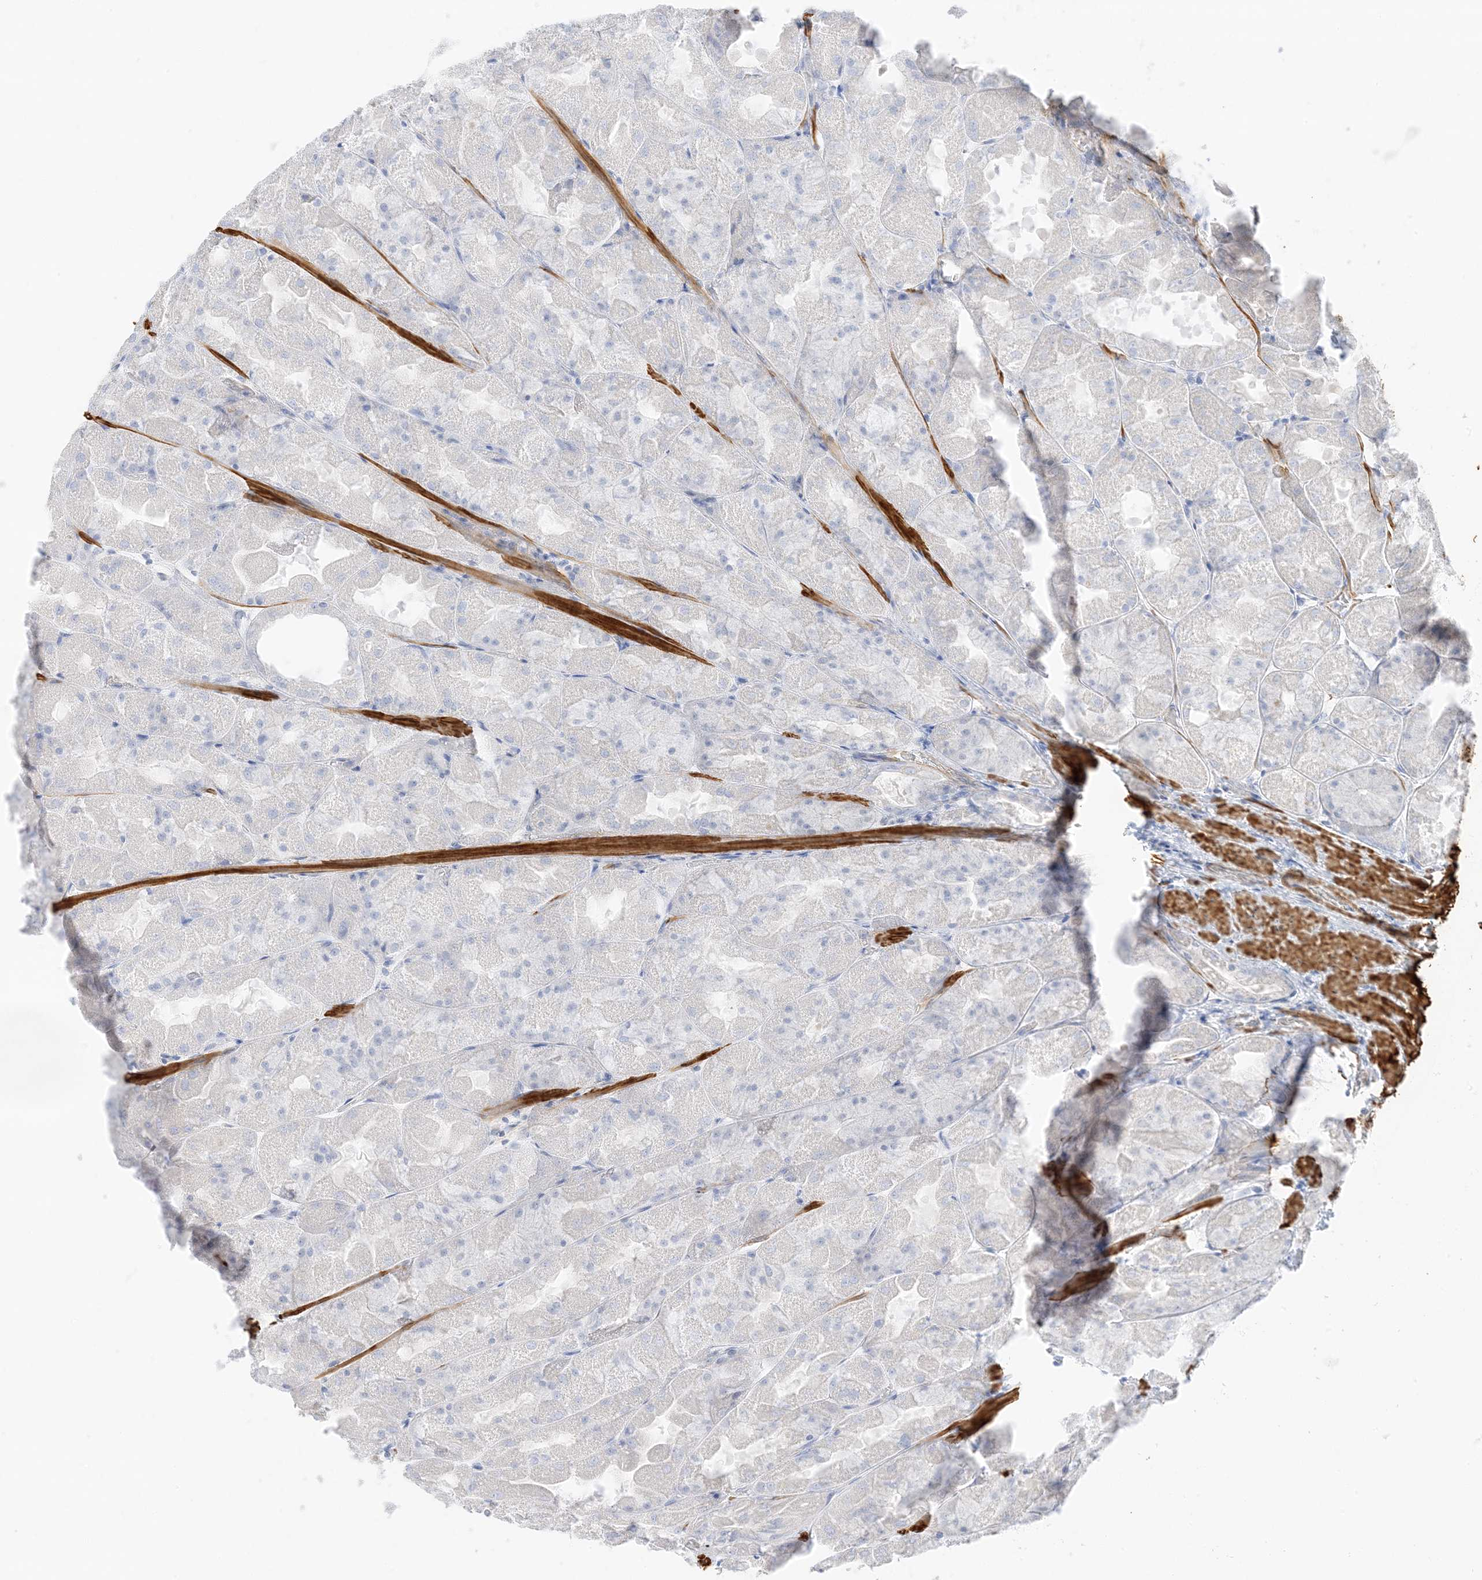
{"staining": {"intensity": "negative", "quantity": "none", "location": "none"}, "tissue": "stomach", "cell_type": "Glandular cells", "image_type": "normal", "snomed": [{"axis": "morphology", "description": "Normal tissue, NOS"}, {"axis": "topography", "description": "Stomach"}], "caption": "High power microscopy micrograph of an IHC image of unremarkable stomach, revealing no significant positivity in glandular cells.", "gene": "SLC22A13", "patient": {"sex": "female", "age": 61}}